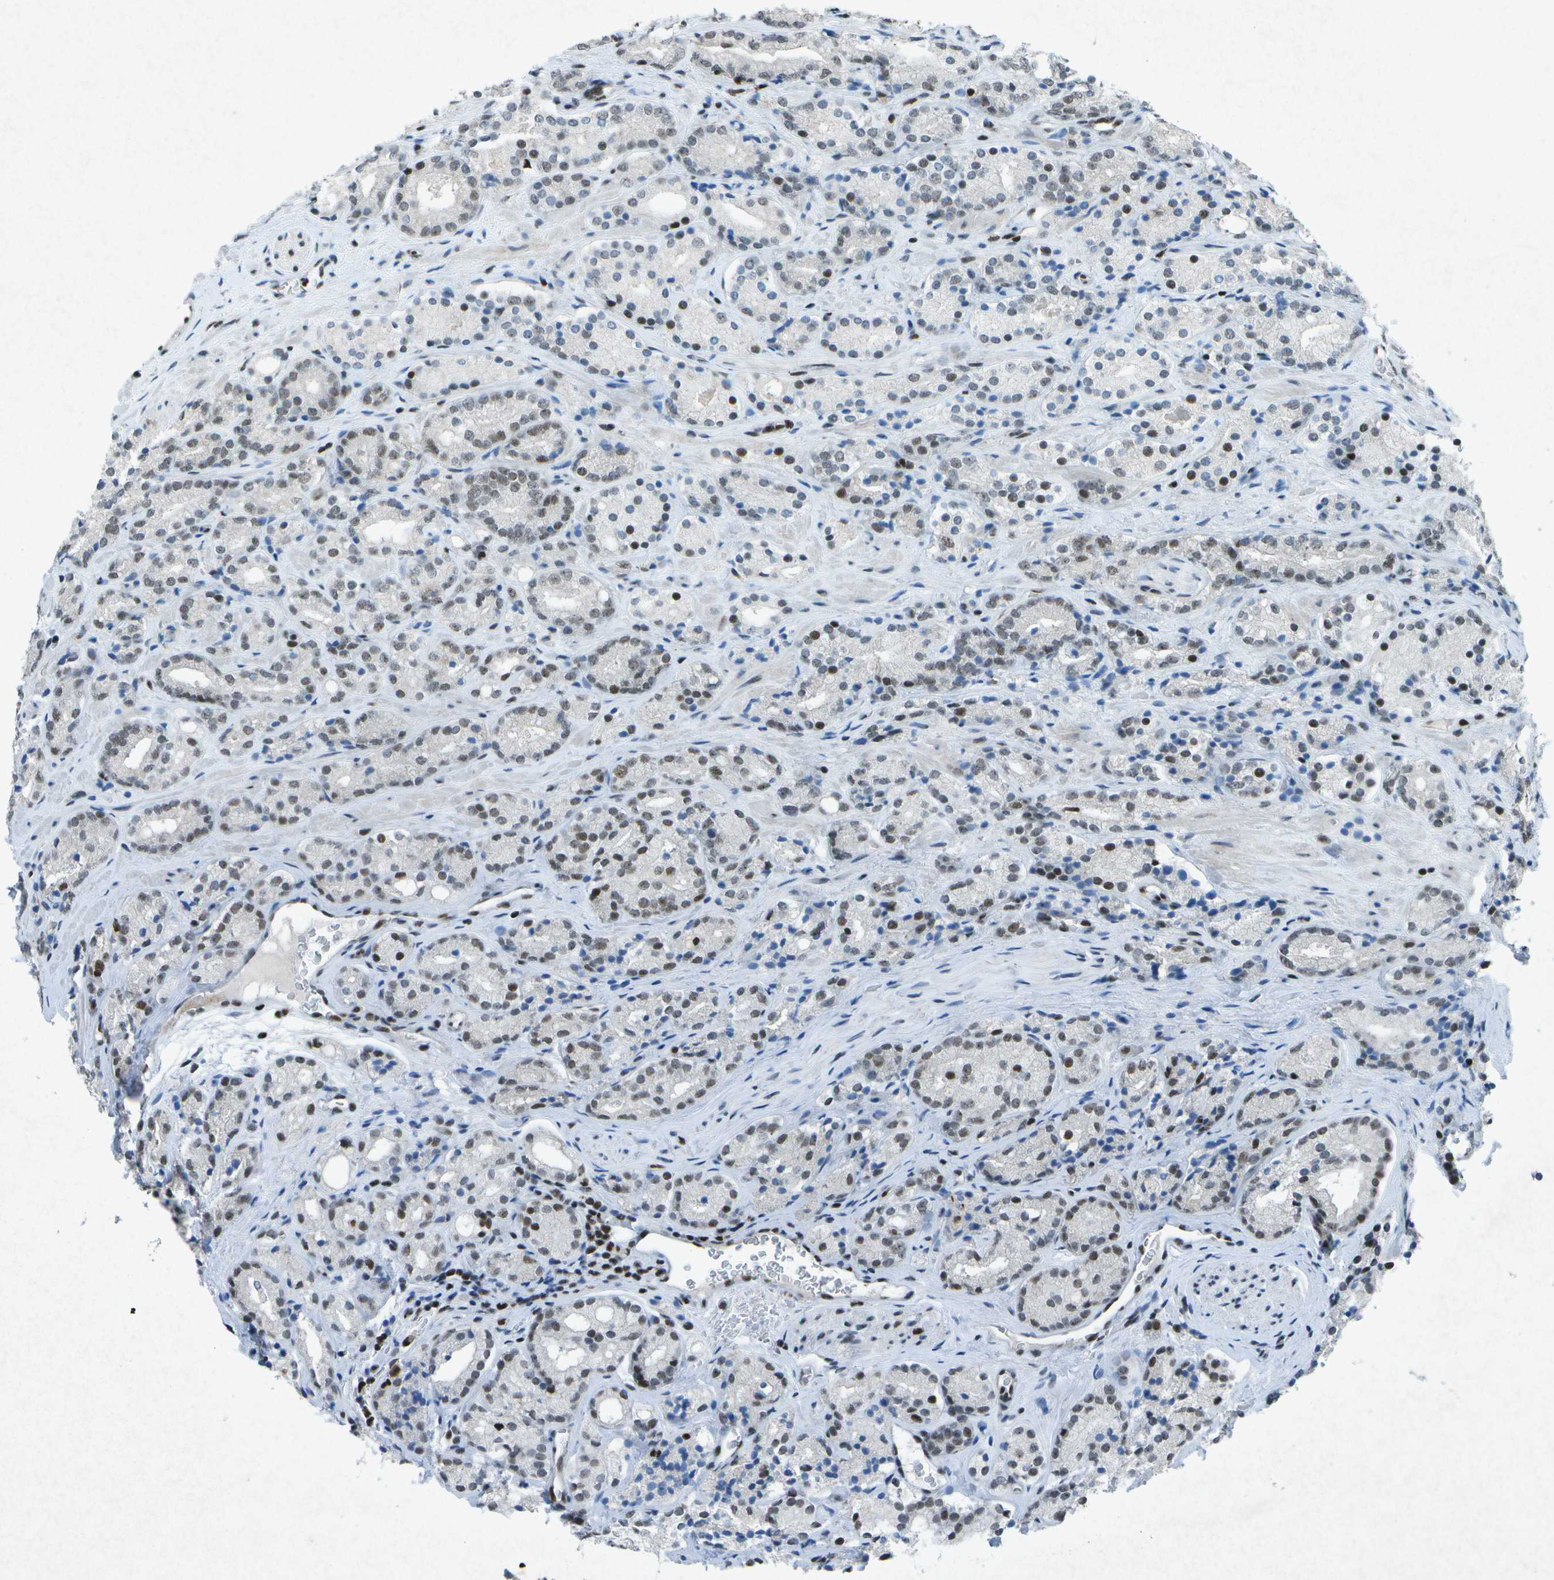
{"staining": {"intensity": "moderate", "quantity": "25%-75%", "location": "nuclear"}, "tissue": "prostate cancer", "cell_type": "Tumor cells", "image_type": "cancer", "snomed": [{"axis": "morphology", "description": "Adenocarcinoma, High grade"}, {"axis": "topography", "description": "Prostate"}], "caption": "IHC (DAB (3,3'-diaminobenzidine)) staining of human prostate high-grade adenocarcinoma demonstrates moderate nuclear protein staining in about 25%-75% of tumor cells. (Stains: DAB in brown, nuclei in blue, Microscopy: brightfield microscopy at high magnification).", "gene": "MTA2", "patient": {"sex": "male", "age": 71}}